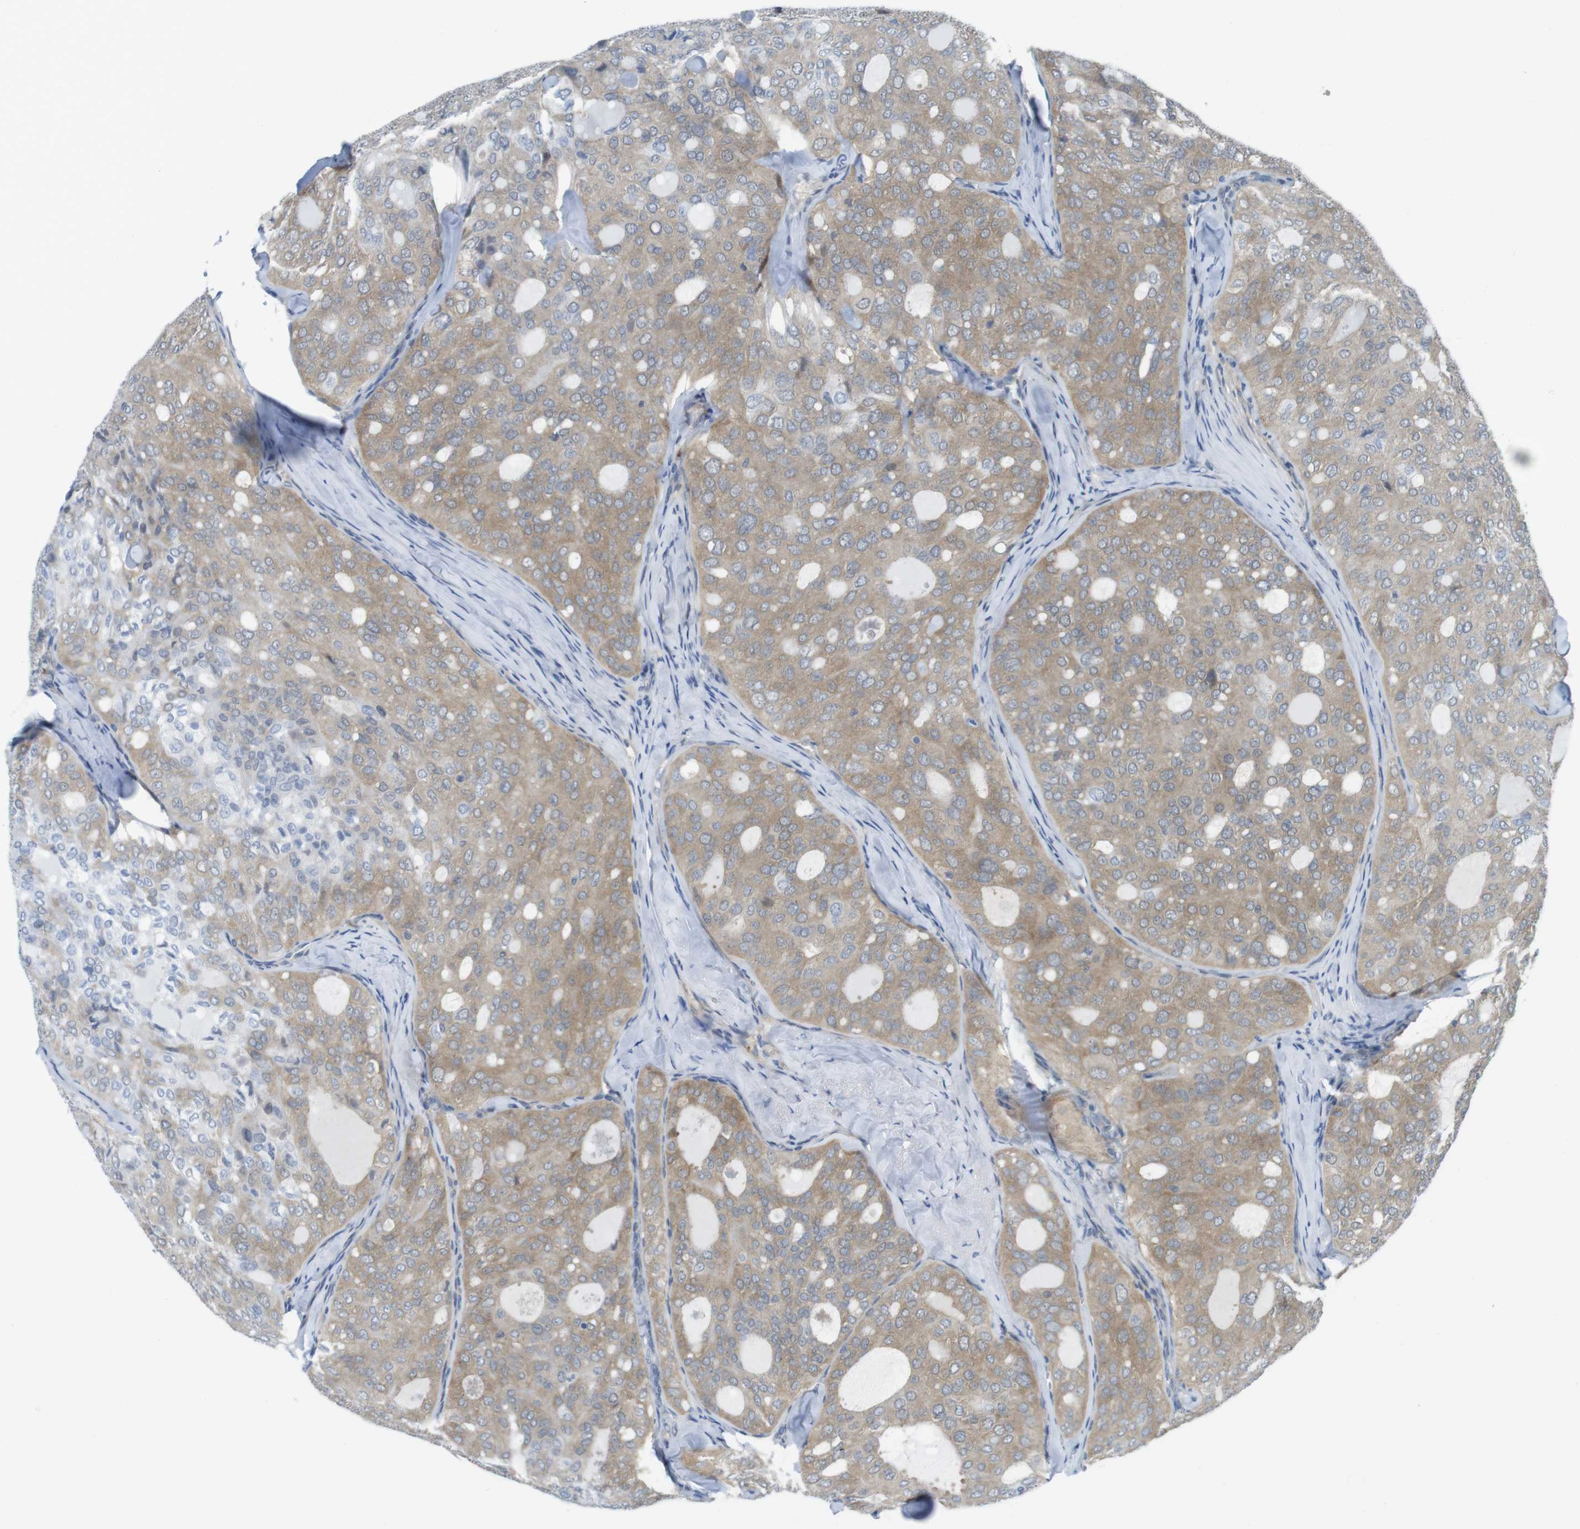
{"staining": {"intensity": "weak", "quantity": "25%-75%", "location": "cytoplasmic/membranous"}, "tissue": "thyroid cancer", "cell_type": "Tumor cells", "image_type": "cancer", "snomed": [{"axis": "morphology", "description": "Follicular adenoma carcinoma, NOS"}, {"axis": "topography", "description": "Thyroid gland"}], "caption": "Protein expression by immunohistochemistry shows weak cytoplasmic/membranous staining in approximately 25%-75% of tumor cells in thyroid cancer.", "gene": "CASP2", "patient": {"sex": "male", "age": 75}}